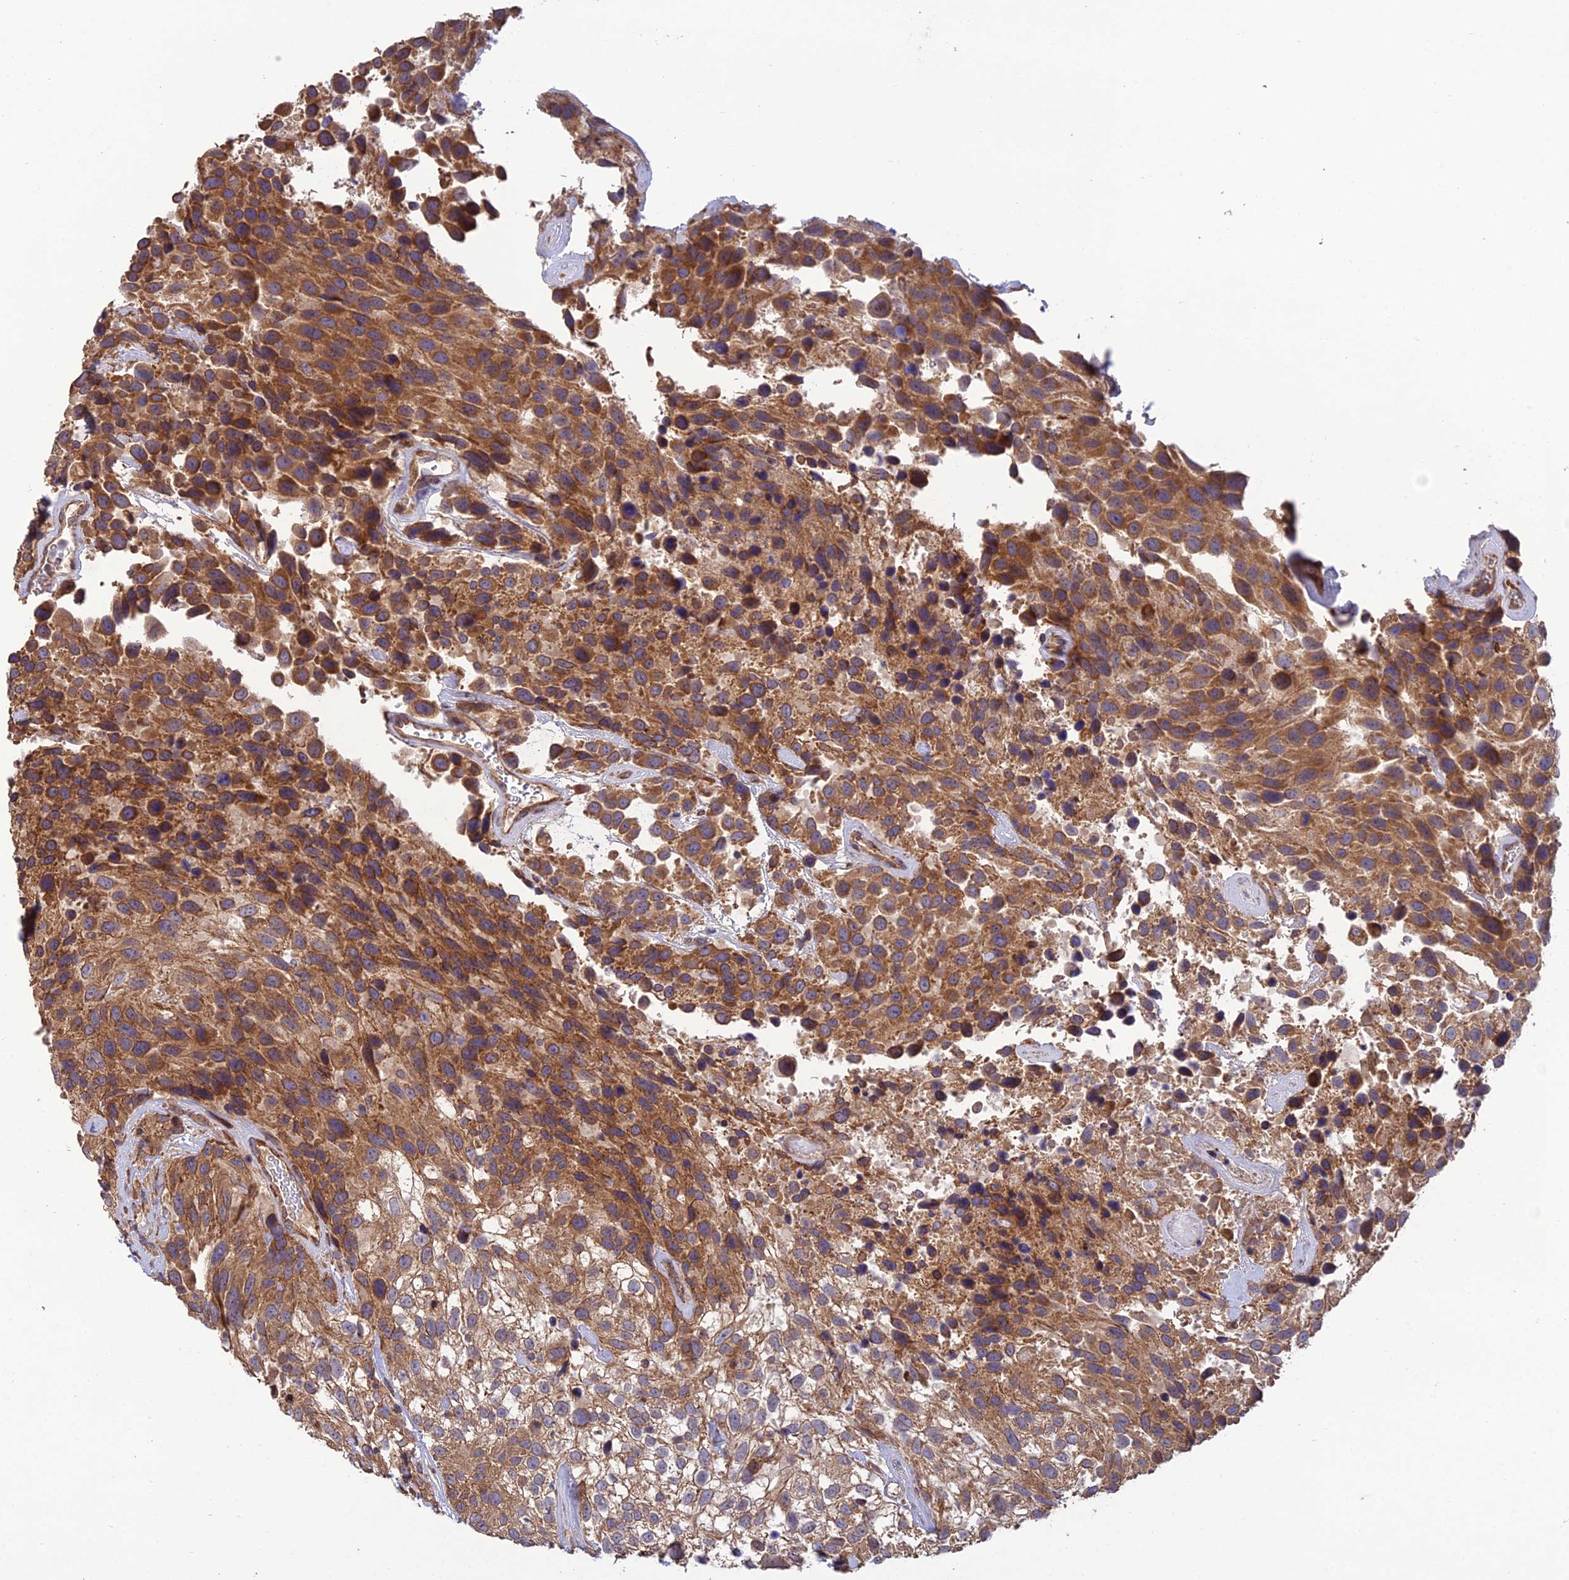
{"staining": {"intensity": "moderate", "quantity": ">75%", "location": "cytoplasmic/membranous"}, "tissue": "urothelial cancer", "cell_type": "Tumor cells", "image_type": "cancer", "snomed": [{"axis": "morphology", "description": "Urothelial carcinoma, High grade"}, {"axis": "topography", "description": "Urinary bladder"}], "caption": "Protein staining by immunohistochemistry (IHC) shows moderate cytoplasmic/membranous staining in approximately >75% of tumor cells in urothelial carcinoma (high-grade).", "gene": "MRNIP", "patient": {"sex": "female", "age": 70}}